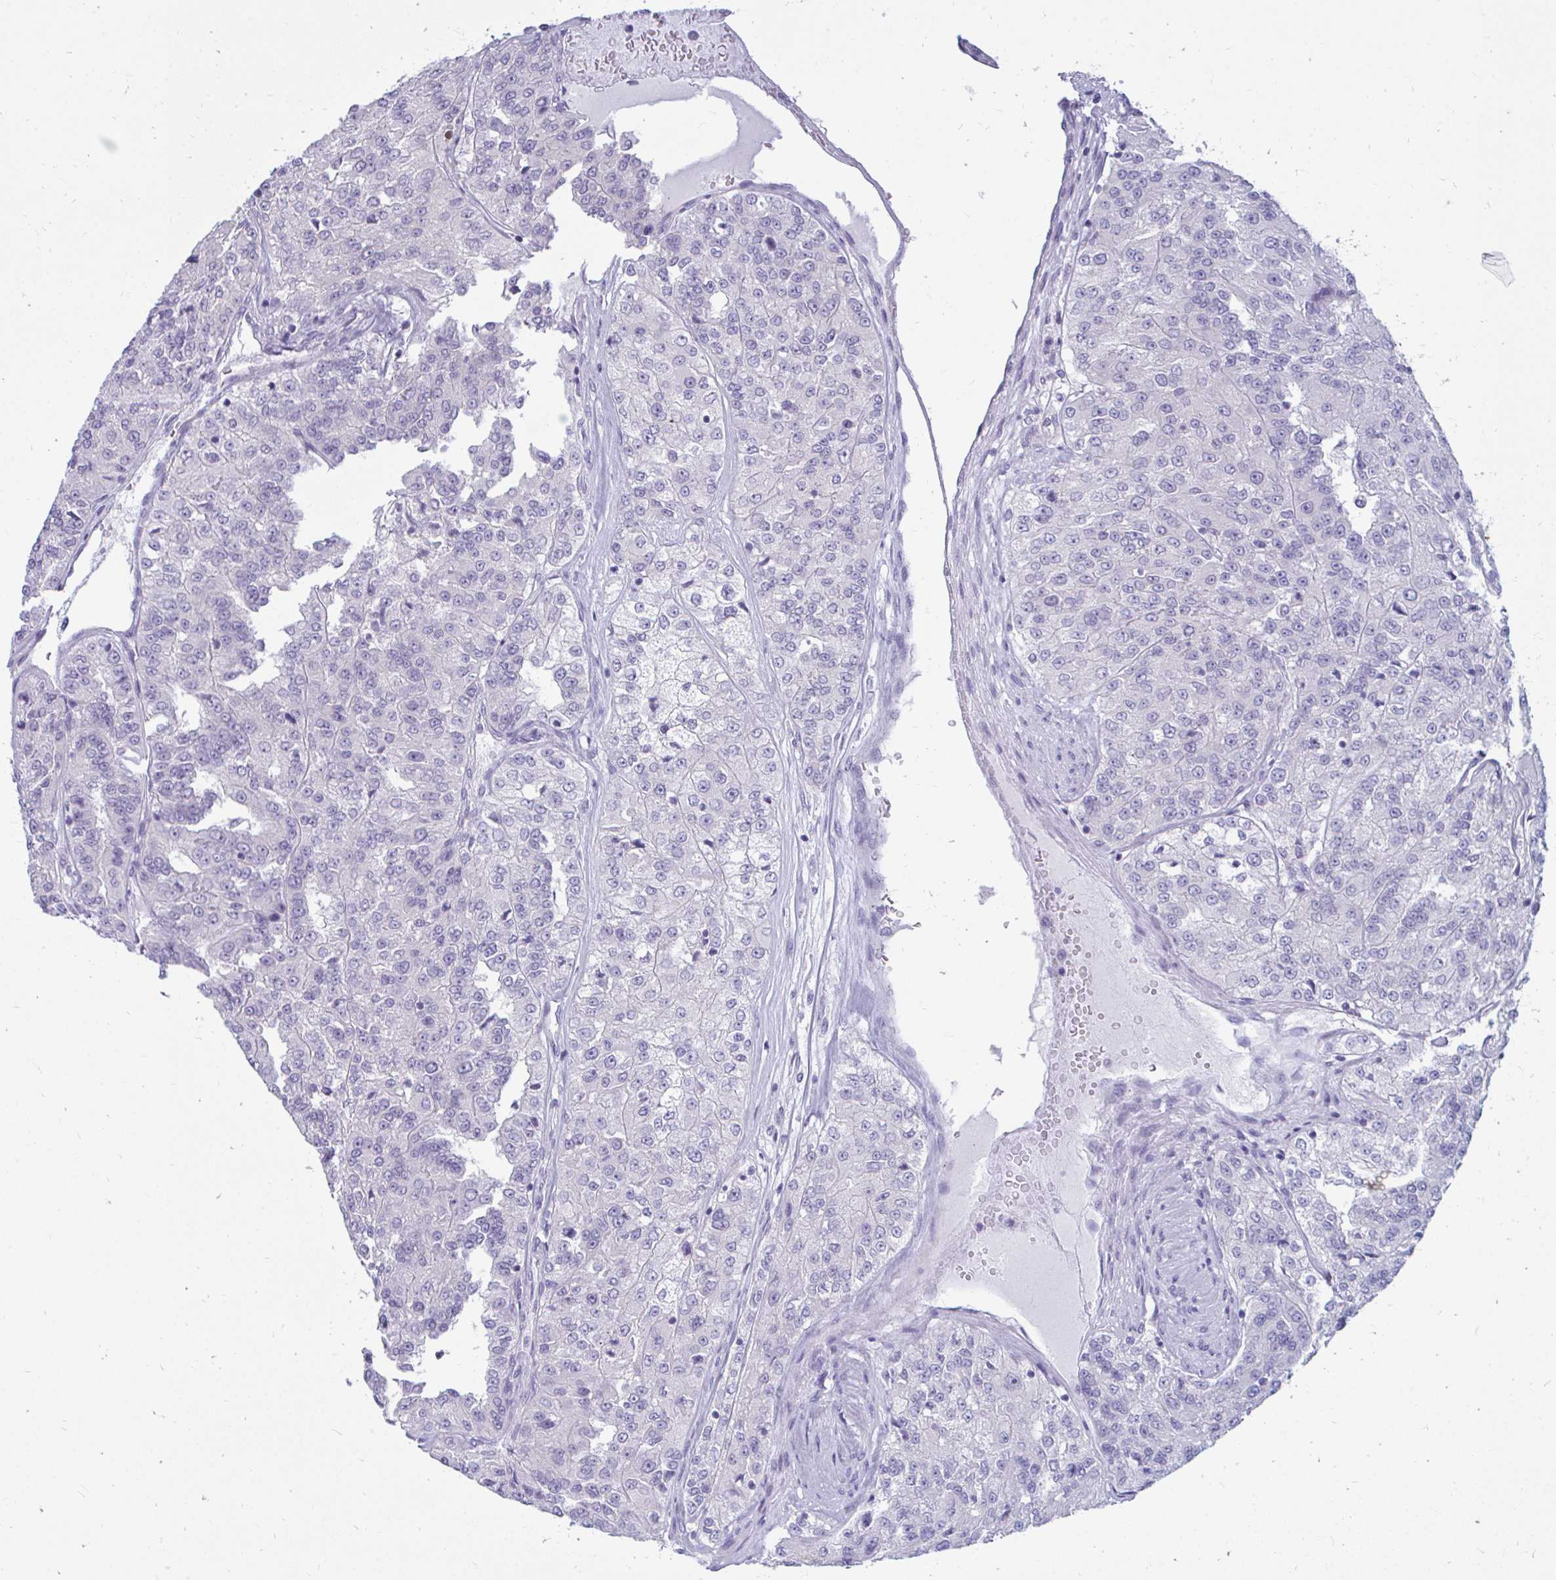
{"staining": {"intensity": "negative", "quantity": "none", "location": "none"}, "tissue": "renal cancer", "cell_type": "Tumor cells", "image_type": "cancer", "snomed": [{"axis": "morphology", "description": "Adenocarcinoma, NOS"}, {"axis": "topography", "description": "Kidney"}], "caption": "Immunohistochemistry photomicrograph of renal cancer stained for a protein (brown), which shows no positivity in tumor cells.", "gene": "CSE1L", "patient": {"sex": "female", "age": 63}}